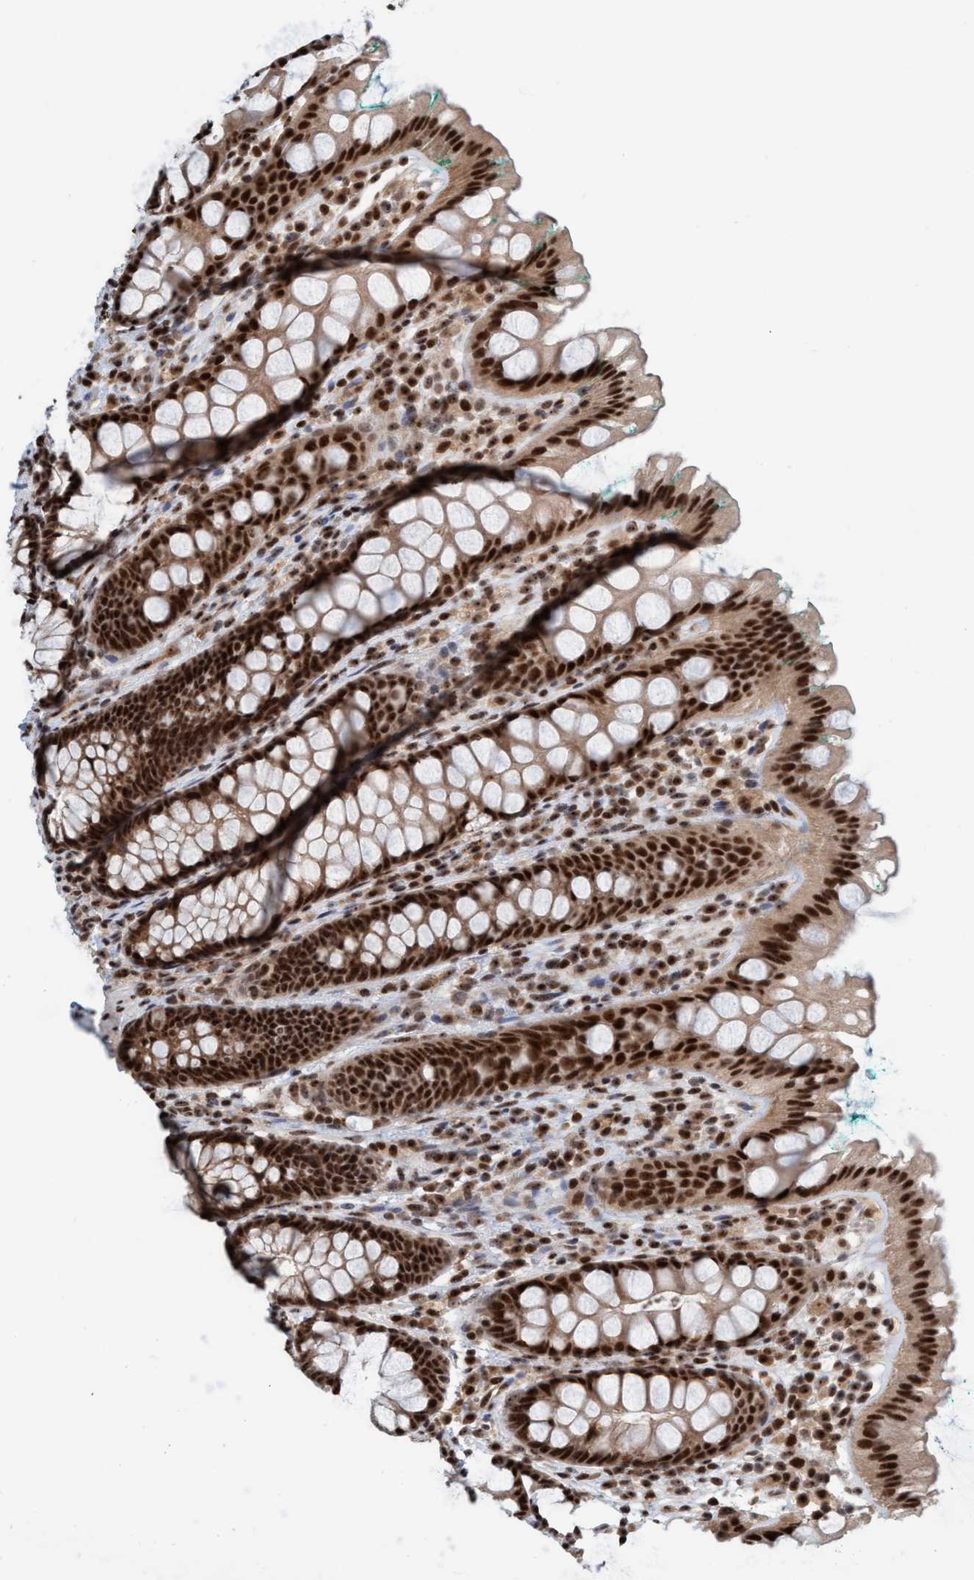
{"staining": {"intensity": "strong", "quantity": ">75%", "location": "nuclear"}, "tissue": "rectum", "cell_type": "Glandular cells", "image_type": "normal", "snomed": [{"axis": "morphology", "description": "Normal tissue, NOS"}, {"axis": "topography", "description": "Rectum"}], "caption": "Normal rectum reveals strong nuclear staining in about >75% of glandular cells, visualized by immunohistochemistry. (IHC, brightfield microscopy, high magnification).", "gene": "SMCR8", "patient": {"sex": "female", "age": 65}}